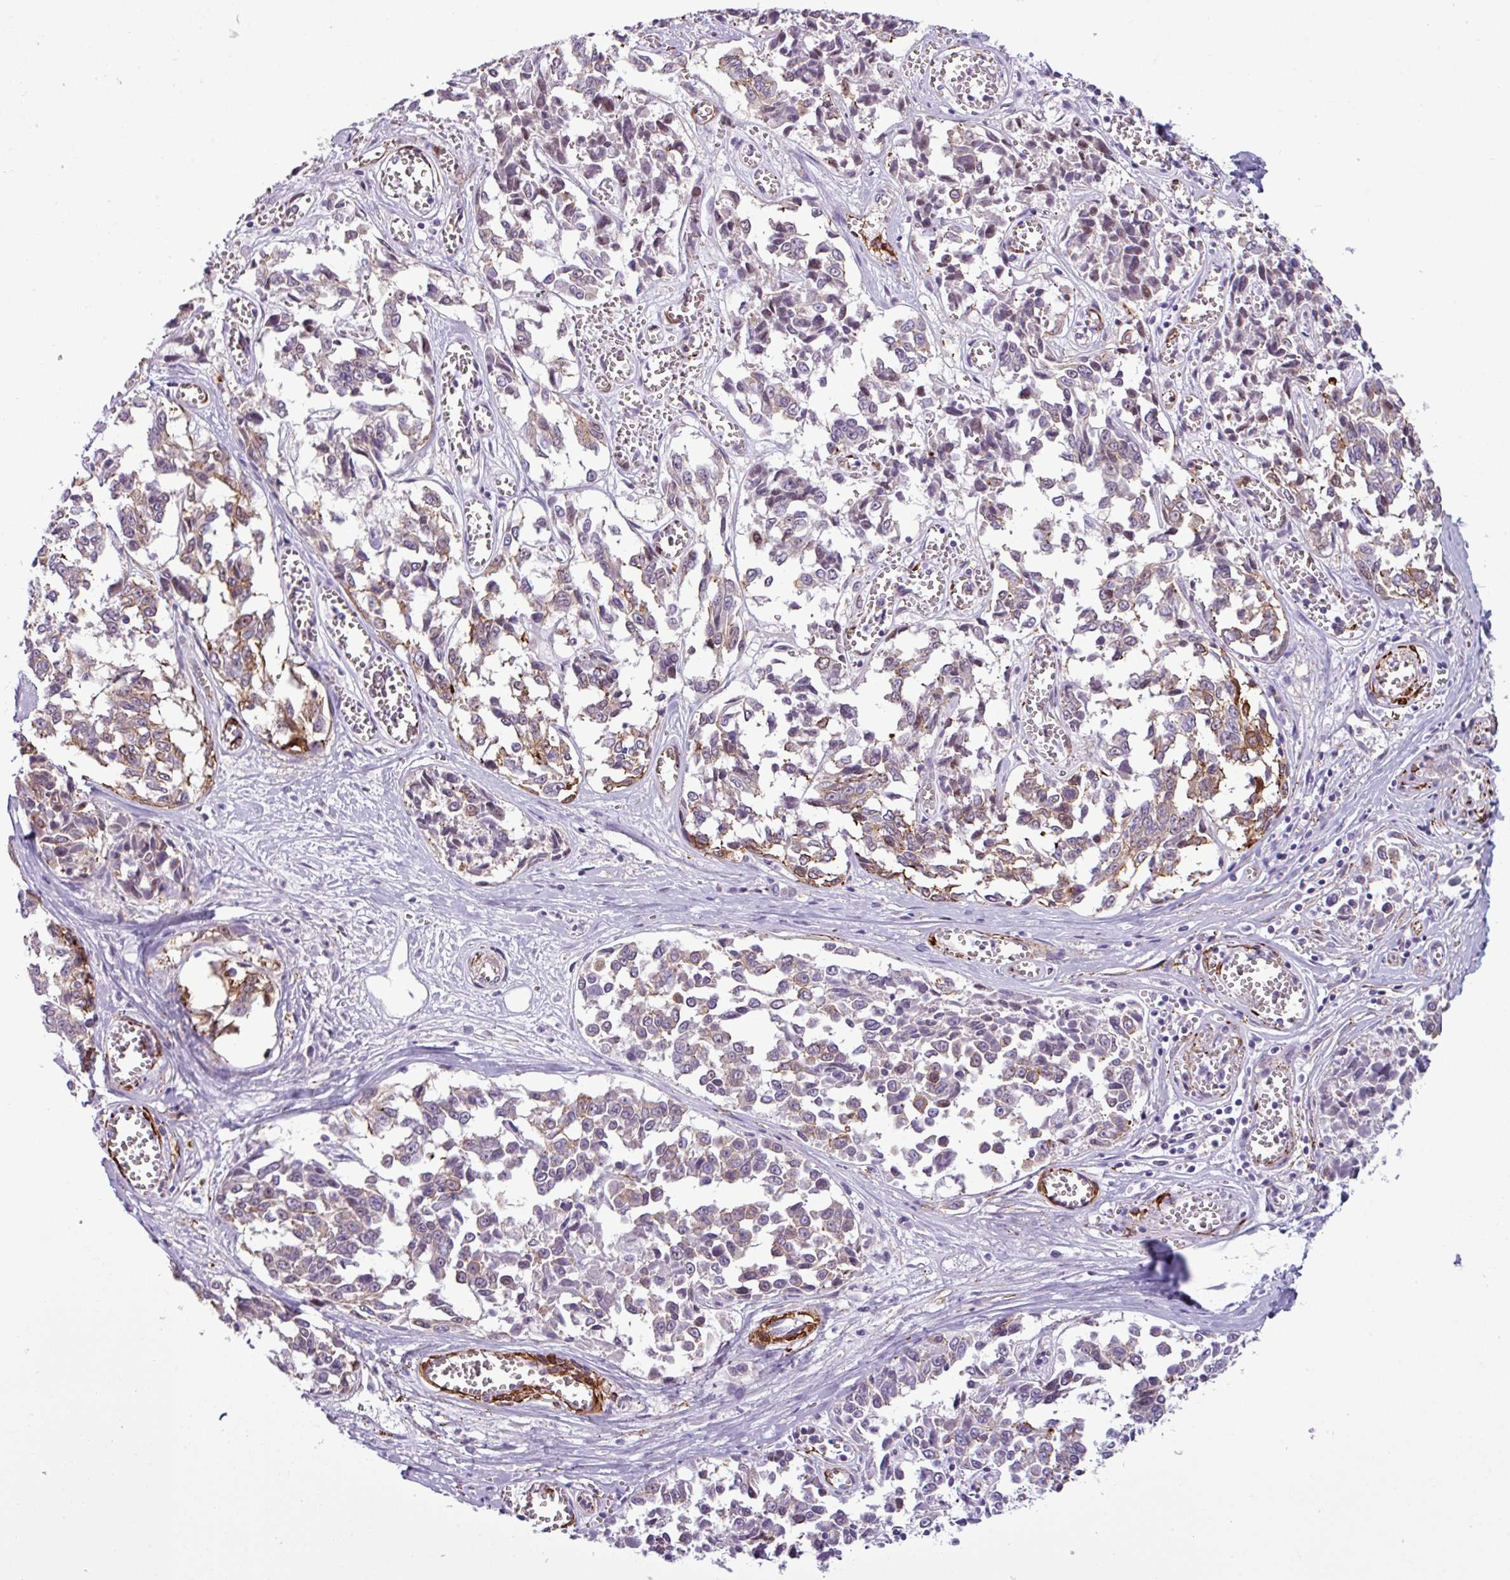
{"staining": {"intensity": "moderate", "quantity": "<25%", "location": "nuclear"}, "tissue": "melanoma", "cell_type": "Tumor cells", "image_type": "cancer", "snomed": [{"axis": "morphology", "description": "Malignant melanoma, NOS"}, {"axis": "topography", "description": "Skin"}], "caption": "Tumor cells exhibit moderate nuclear positivity in approximately <25% of cells in melanoma. Nuclei are stained in blue.", "gene": "ATP10A", "patient": {"sex": "female", "age": 64}}